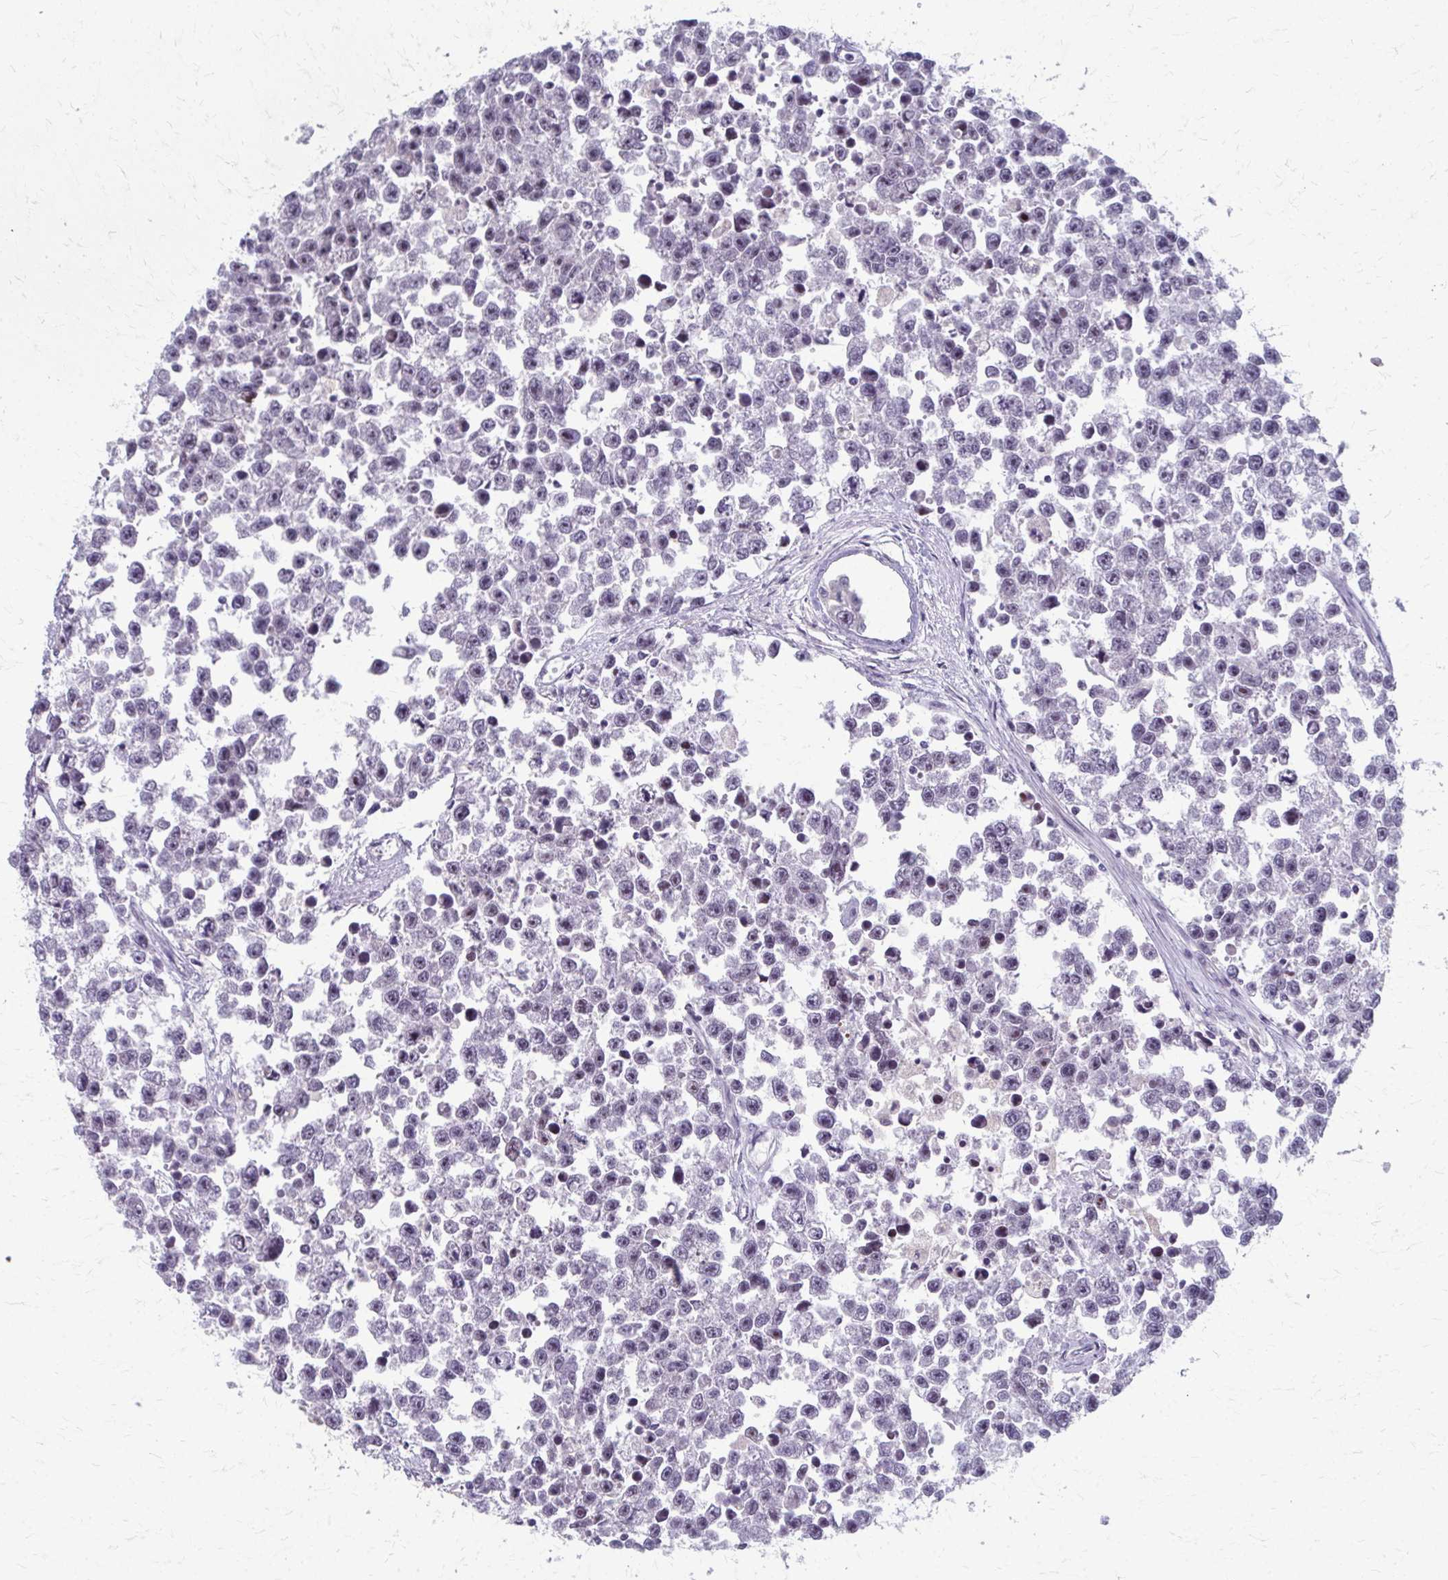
{"staining": {"intensity": "negative", "quantity": "none", "location": "none"}, "tissue": "testis cancer", "cell_type": "Tumor cells", "image_type": "cancer", "snomed": [{"axis": "morphology", "description": "Seminoma, NOS"}, {"axis": "topography", "description": "Testis"}], "caption": "This is an IHC image of testis seminoma. There is no positivity in tumor cells.", "gene": "NUDT16", "patient": {"sex": "male", "age": 26}}